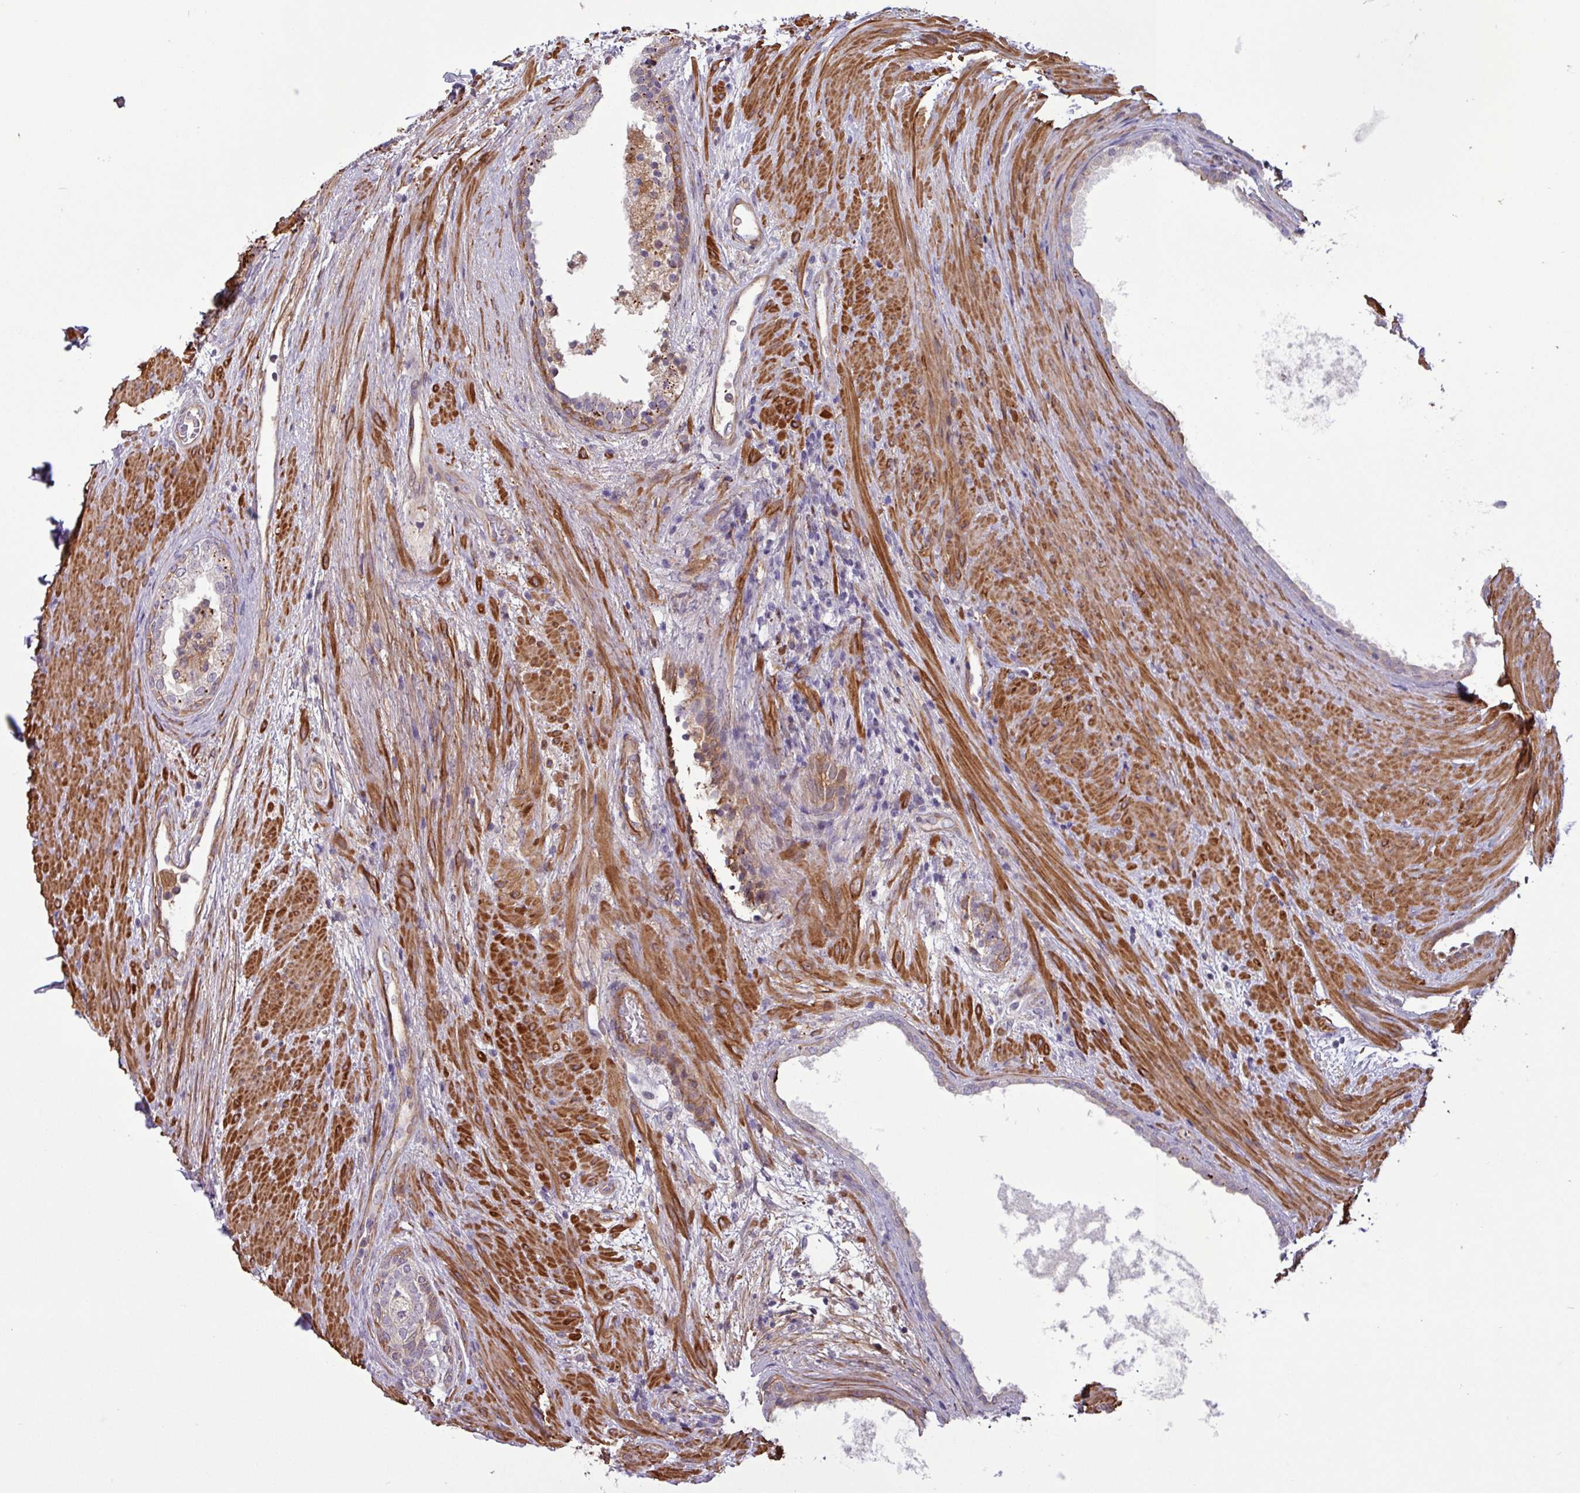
{"staining": {"intensity": "weak", "quantity": "<25%", "location": "cytoplasmic/membranous"}, "tissue": "prostate", "cell_type": "Glandular cells", "image_type": "normal", "snomed": [{"axis": "morphology", "description": "Normal tissue, NOS"}, {"axis": "topography", "description": "Prostate"}], "caption": "Protein analysis of unremarkable prostate demonstrates no significant expression in glandular cells. Brightfield microscopy of immunohistochemistry stained with DAB (brown) and hematoxylin (blue), captured at high magnification.", "gene": "PCED1A", "patient": {"sex": "male", "age": 76}}